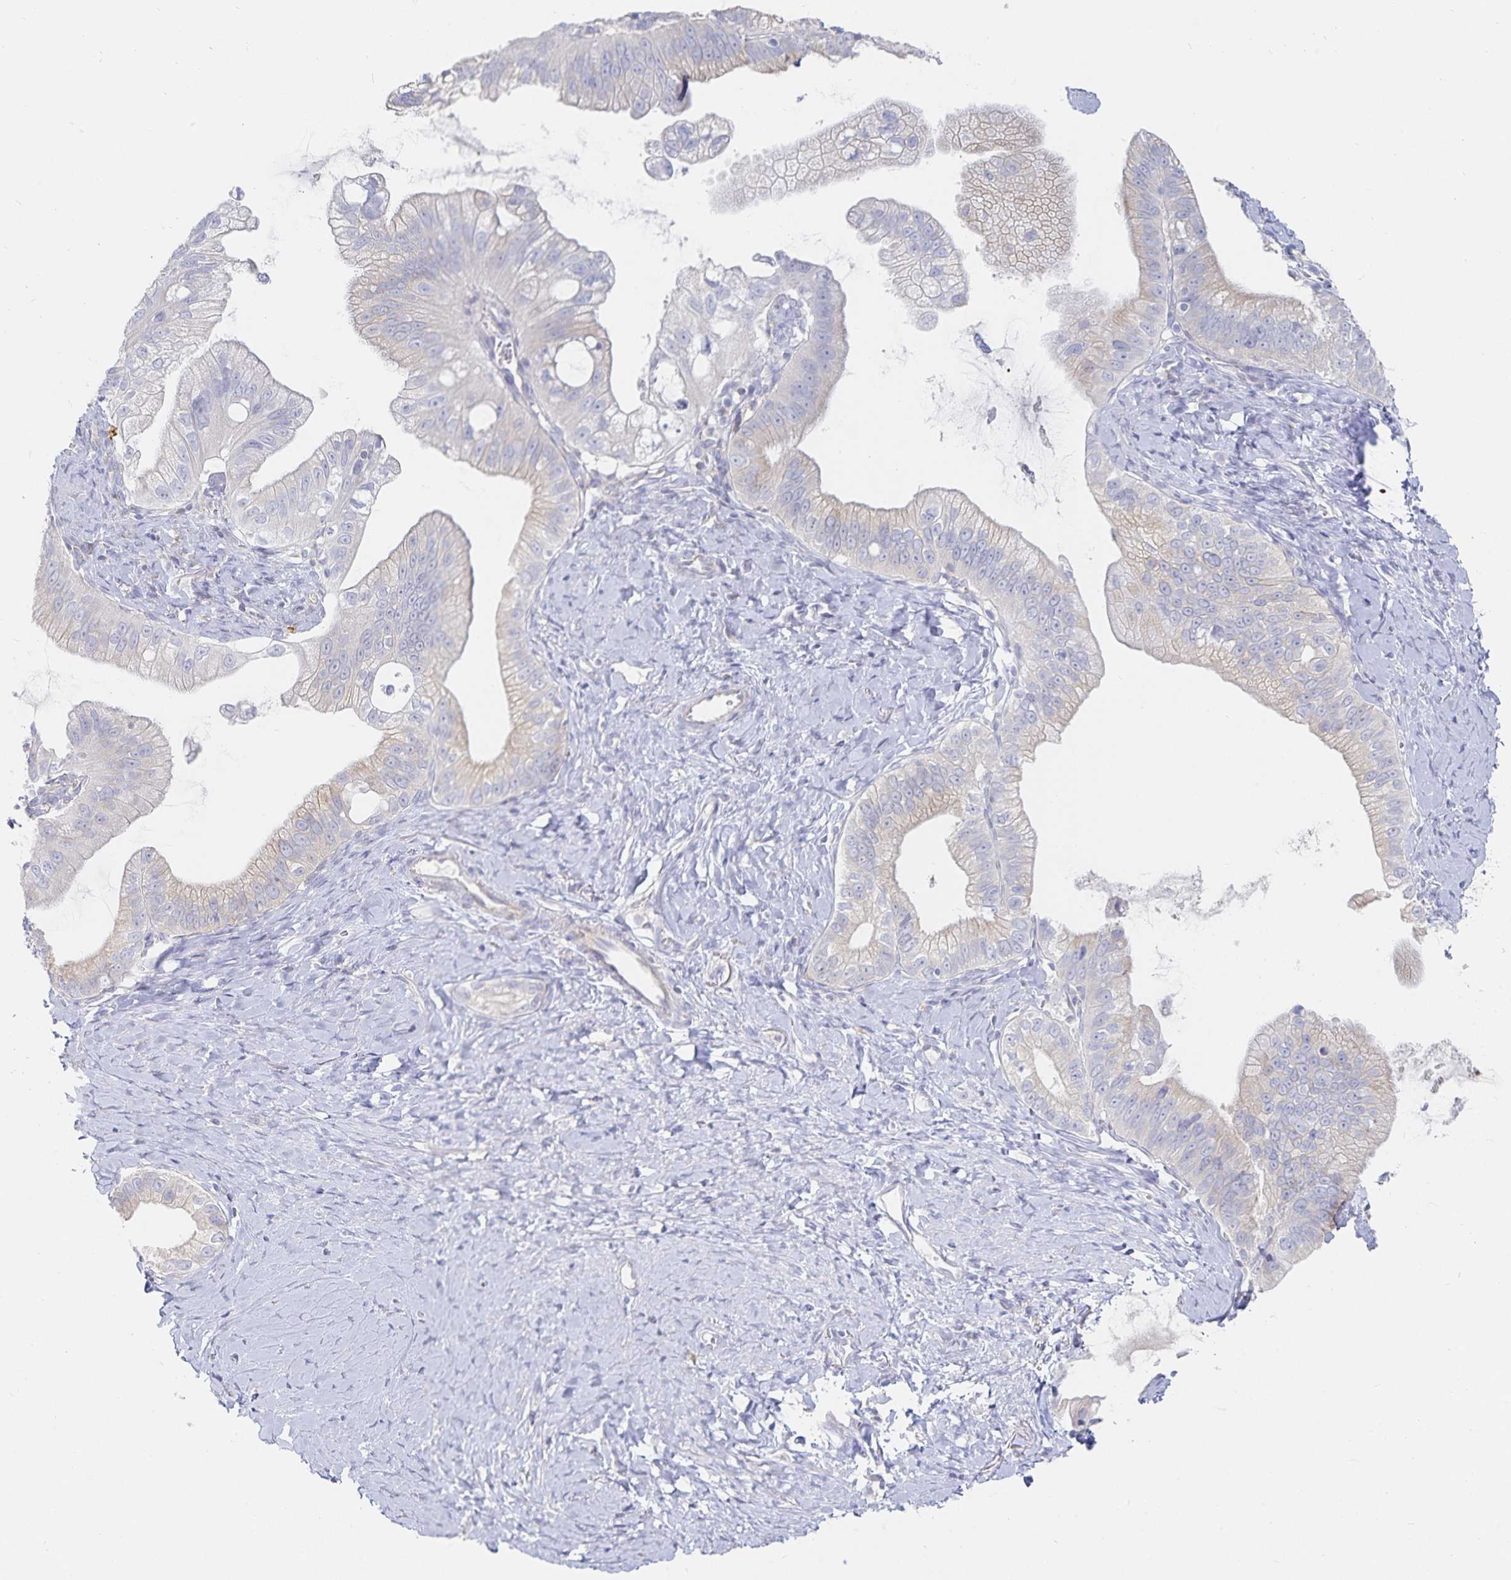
{"staining": {"intensity": "negative", "quantity": "none", "location": "none"}, "tissue": "pancreatic cancer", "cell_type": "Tumor cells", "image_type": "cancer", "snomed": [{"axis": "morphology", "description": "Adenocarcinoma, NOS"}, {"axis": "topography", "description": "Pancreas"}], "caption": "The histopathology image exhibits no staining of tumor cells in pancreatic adenocarcinoma.", "gene": "SFTPA1", "patient": {"sex": "male", "age": 70}}